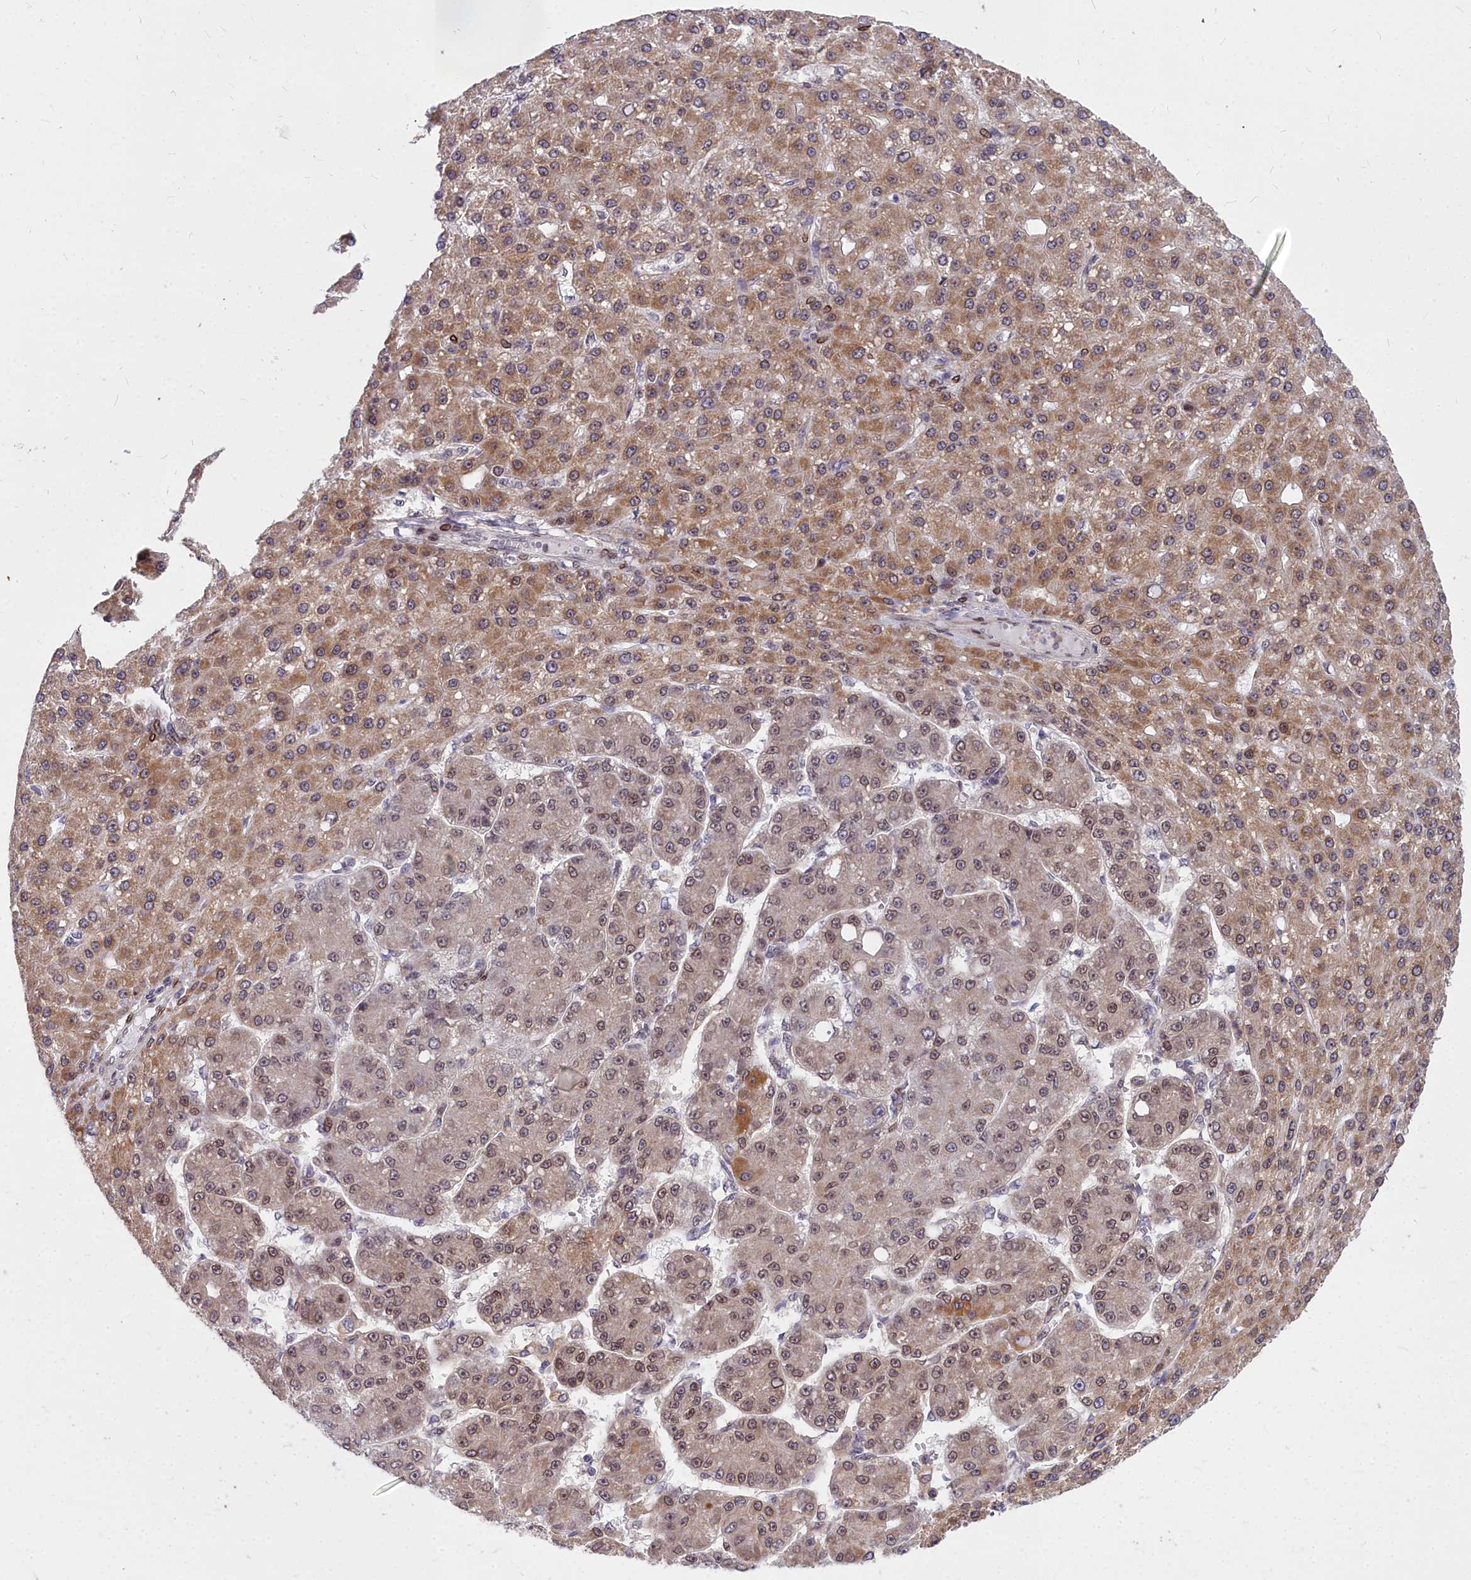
{"staining": {"intensity": "moderate", "quantity": "25%-75%", "location": "cytoplasmic/membranous,nuclear"}, "tissue": "liver cancer", "cell_type": "Tumor cells", "image_type": "cancer", "snomed": [{"axis": "morphology", "description": "Carcinoma, Hepatocellular, NOS"}, {"axis": "topography", "description": "Liver"}], "caption": "An immunohistochemistry (IHC) photomicrograph of tumor tissue is shown. Protein staining in brown shows moderate cytoplasmic/membranous and nuclear positivity in liver cancer within tumor cells.", "gene": "ABCB8", "patient": {"sex": "male", "age": 67}}